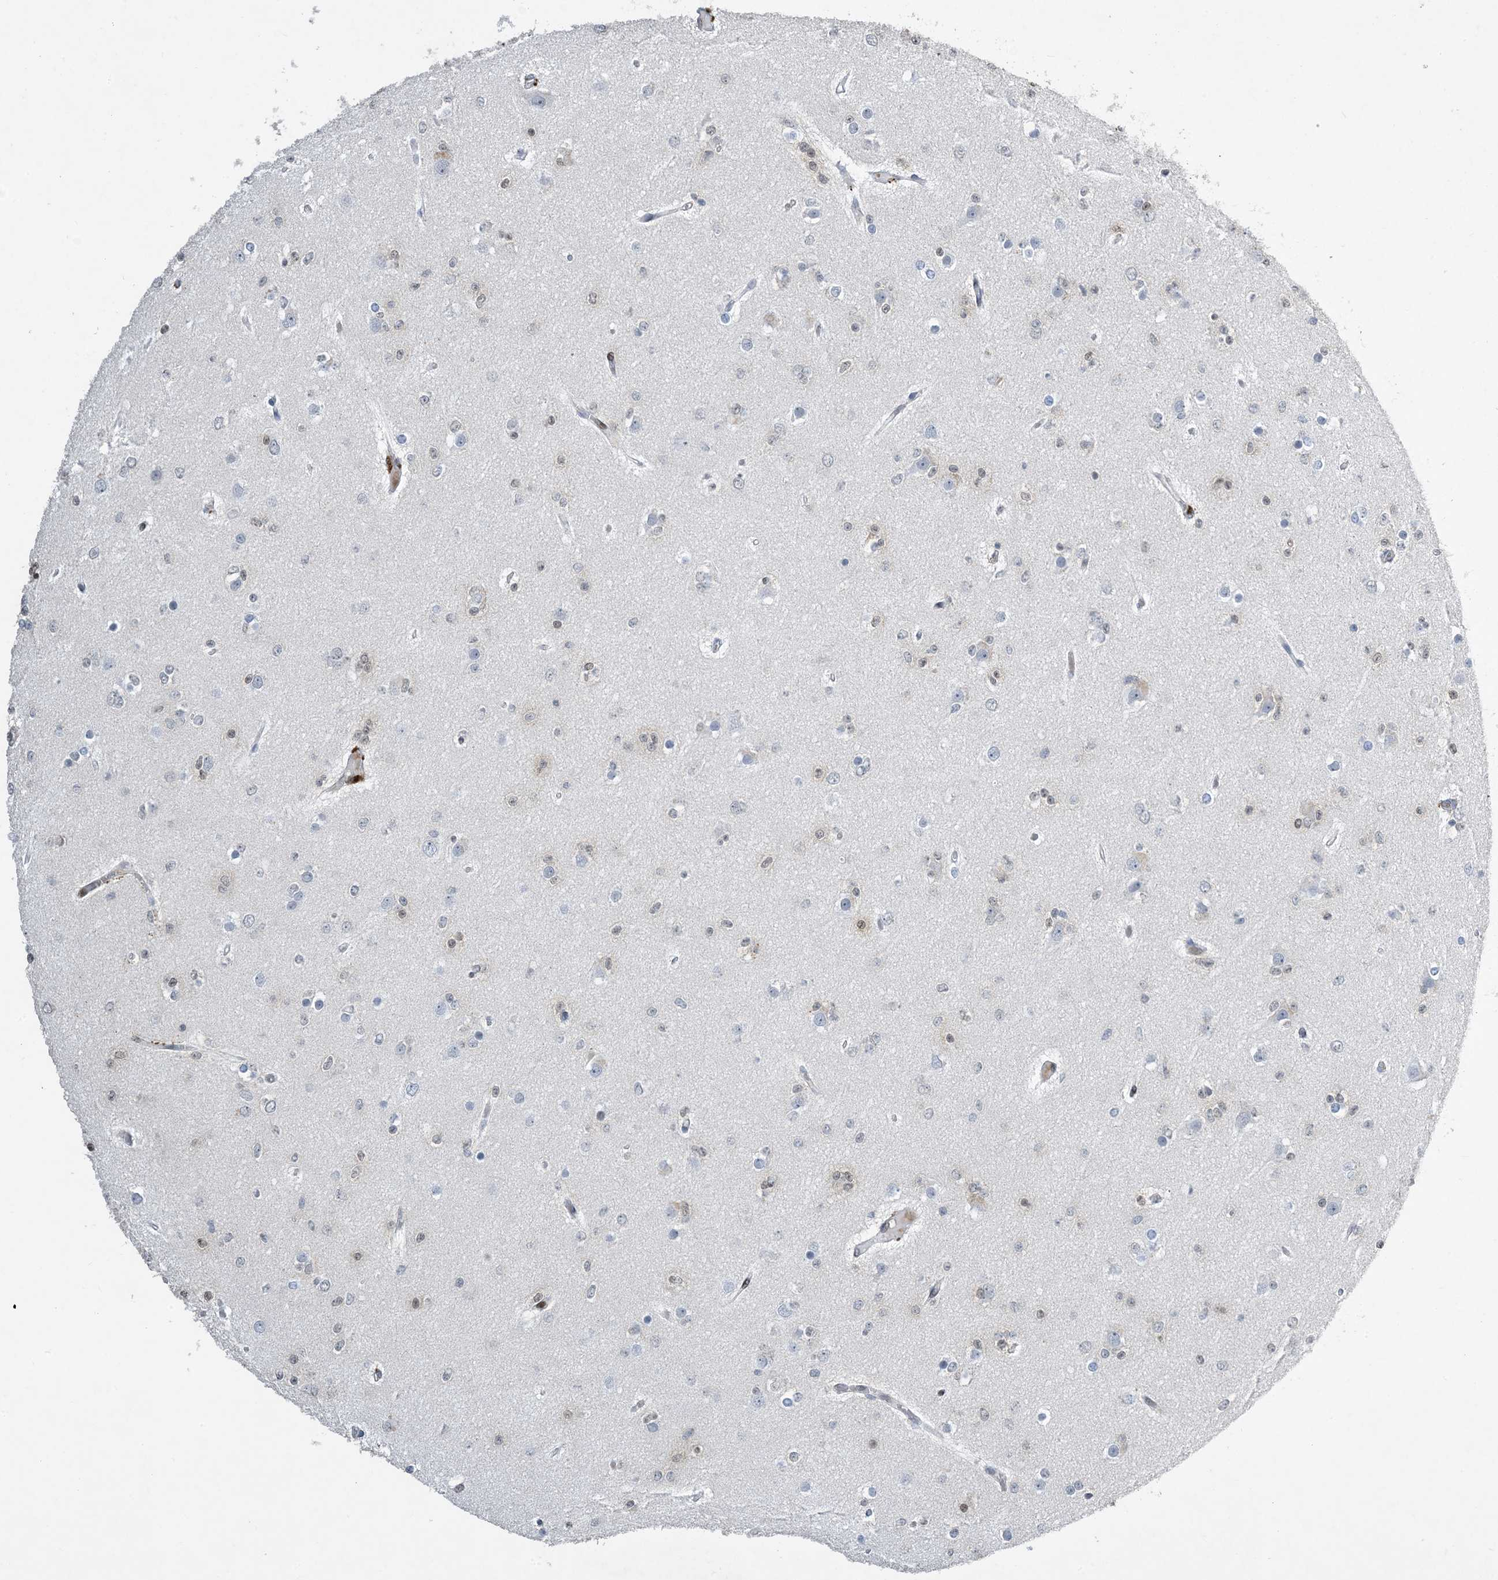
{"staining": {"intensity": "negative", "quantity": "none", "location": "none"}, "tissue": "glioma", "cell_type": "Tumor cells", "image_type": "cancer", "snomed": [{"axis": "morphology", "description": "Glioma, malignant, Low grade"}, {"axis": "topography", "description": "Brain"}], "caption": "Tumor cells are negative for protein expression in human low-grade glioma (malignant).", "gene": "SLC25A53", "patient": {"sex": "female", "age": 22}}